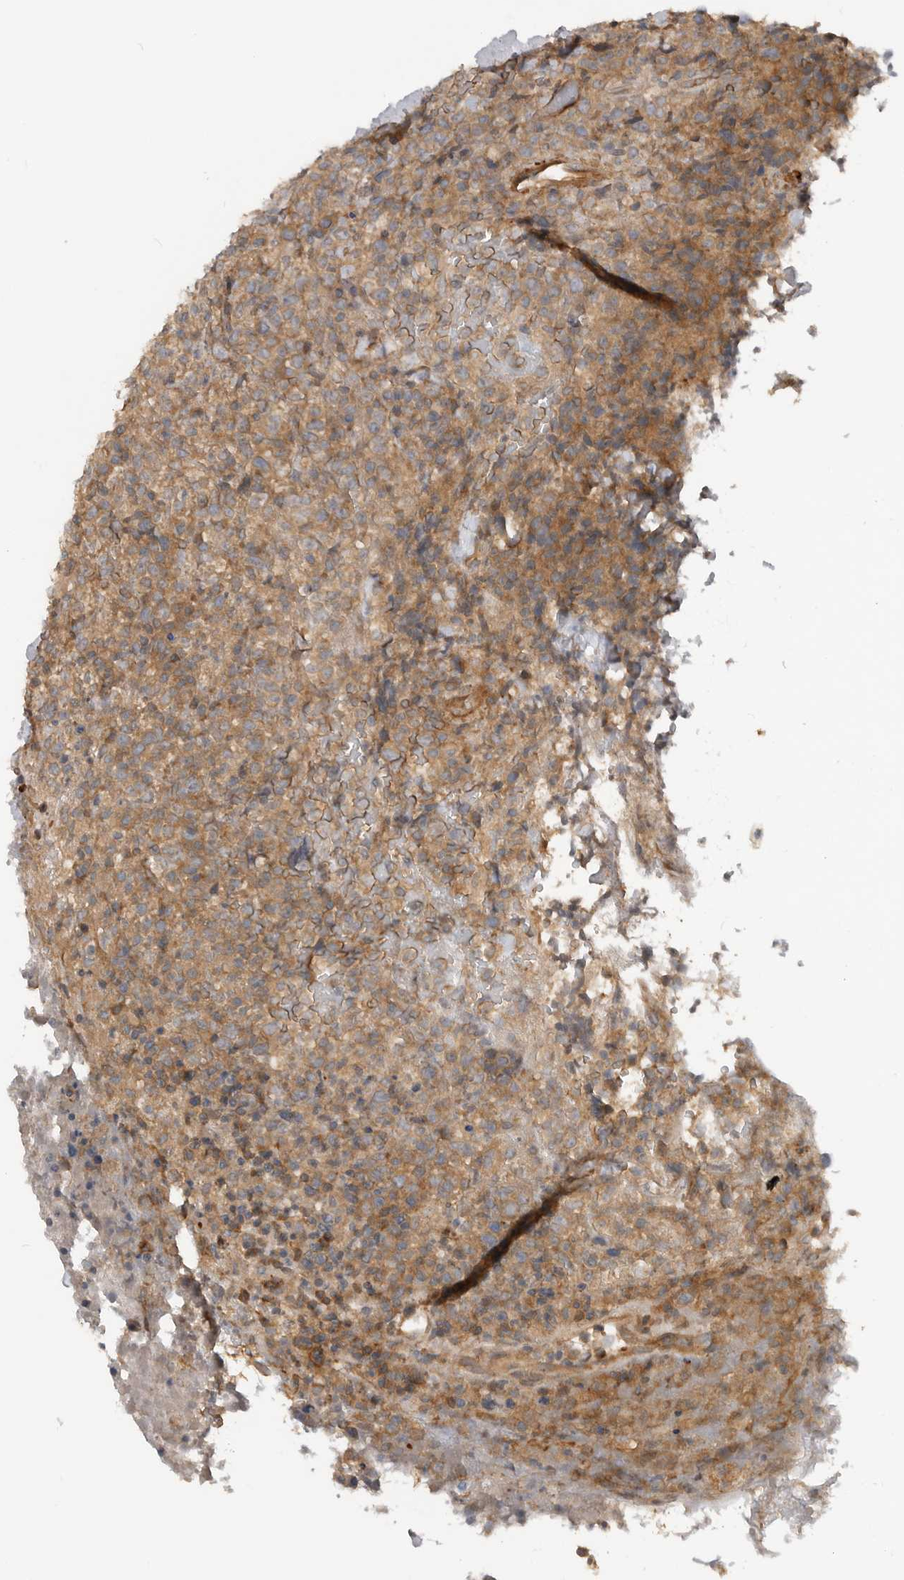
{"staining": {"intensity": "moderate", "quantity": "25%-75%", "location": "cytoplasmic/membranous"}, "tissue": "lymphoma", "cell_type": "Tumor cells", "image_type": "cancer", "snomed": [{"axis": "morphology", "description": "Malignant lymphoma, non-Hodgkin's type, High grade"}, {"axis": "topography", "description": "Lymph node"}], "caption": "This is a micrograph of IHC staining of malignant lymphoma, non-Hodgkin's type (high-grade), which shows moderate positivity in the cytoplasmic/membranous of tumor cells.", "gene": "TRIM56", "patient": {"sex": "male", "age": 13}}